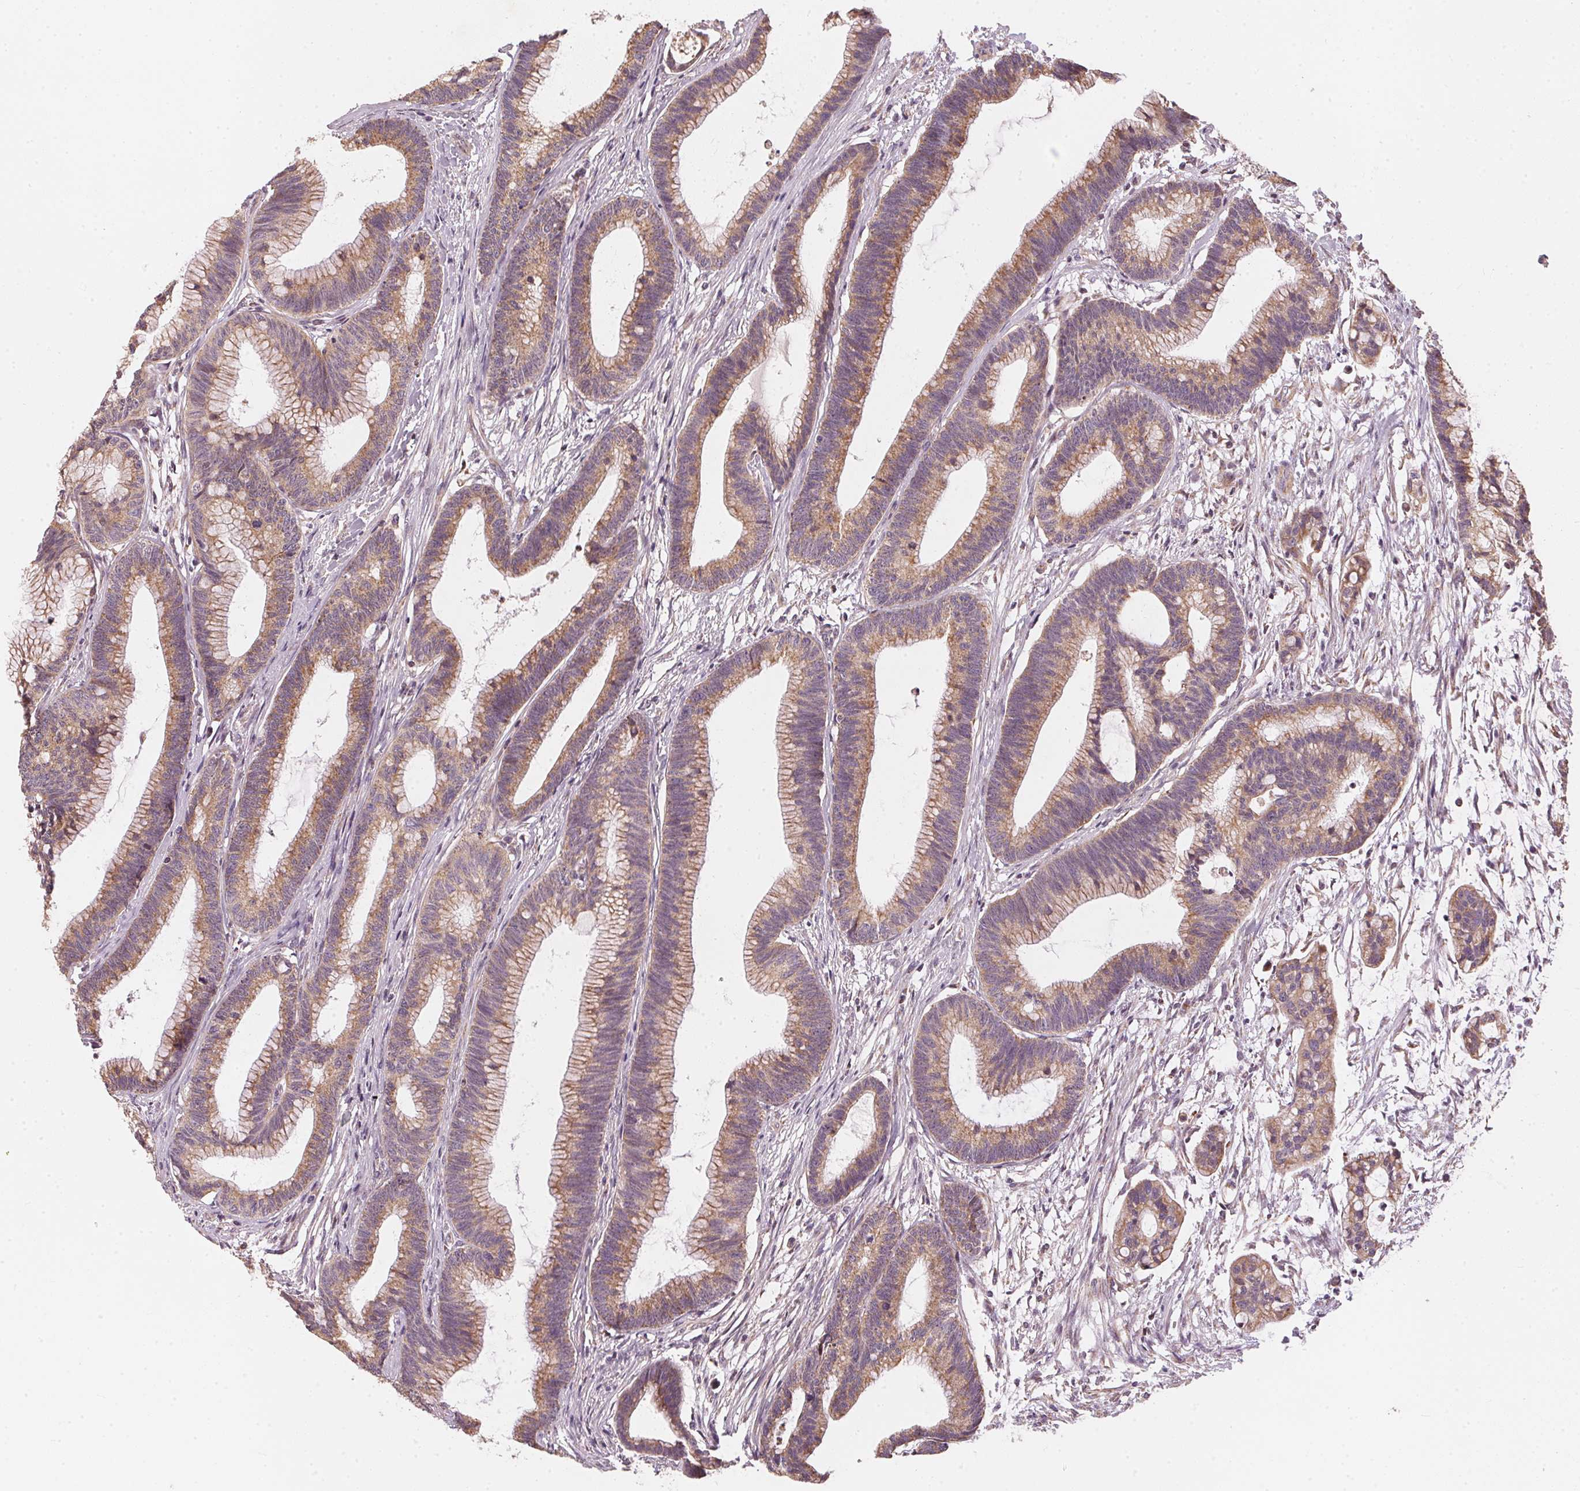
{"staining": {"intensity": "moderate", "quantity": ">75%", "location": "cytoplasmic/membranous"}, "tissue": "colorectal cancer", "cell_type": "Tumor cells", "image_type": "cancer", "snomed": [{"axis": "morphology", "description": "Adenocarcinoma, NOS"}, {"axis": "topography", "description": "Colon"}], "caption": "A medium amount of moderate cytoplasmic/membranous positivity is seen in approximately >75% of tumor cells in adenocarcinoma (colorectal) tissue.", "gene": "MATCAP1", "patient": {"sex": "female", "age": 78}}